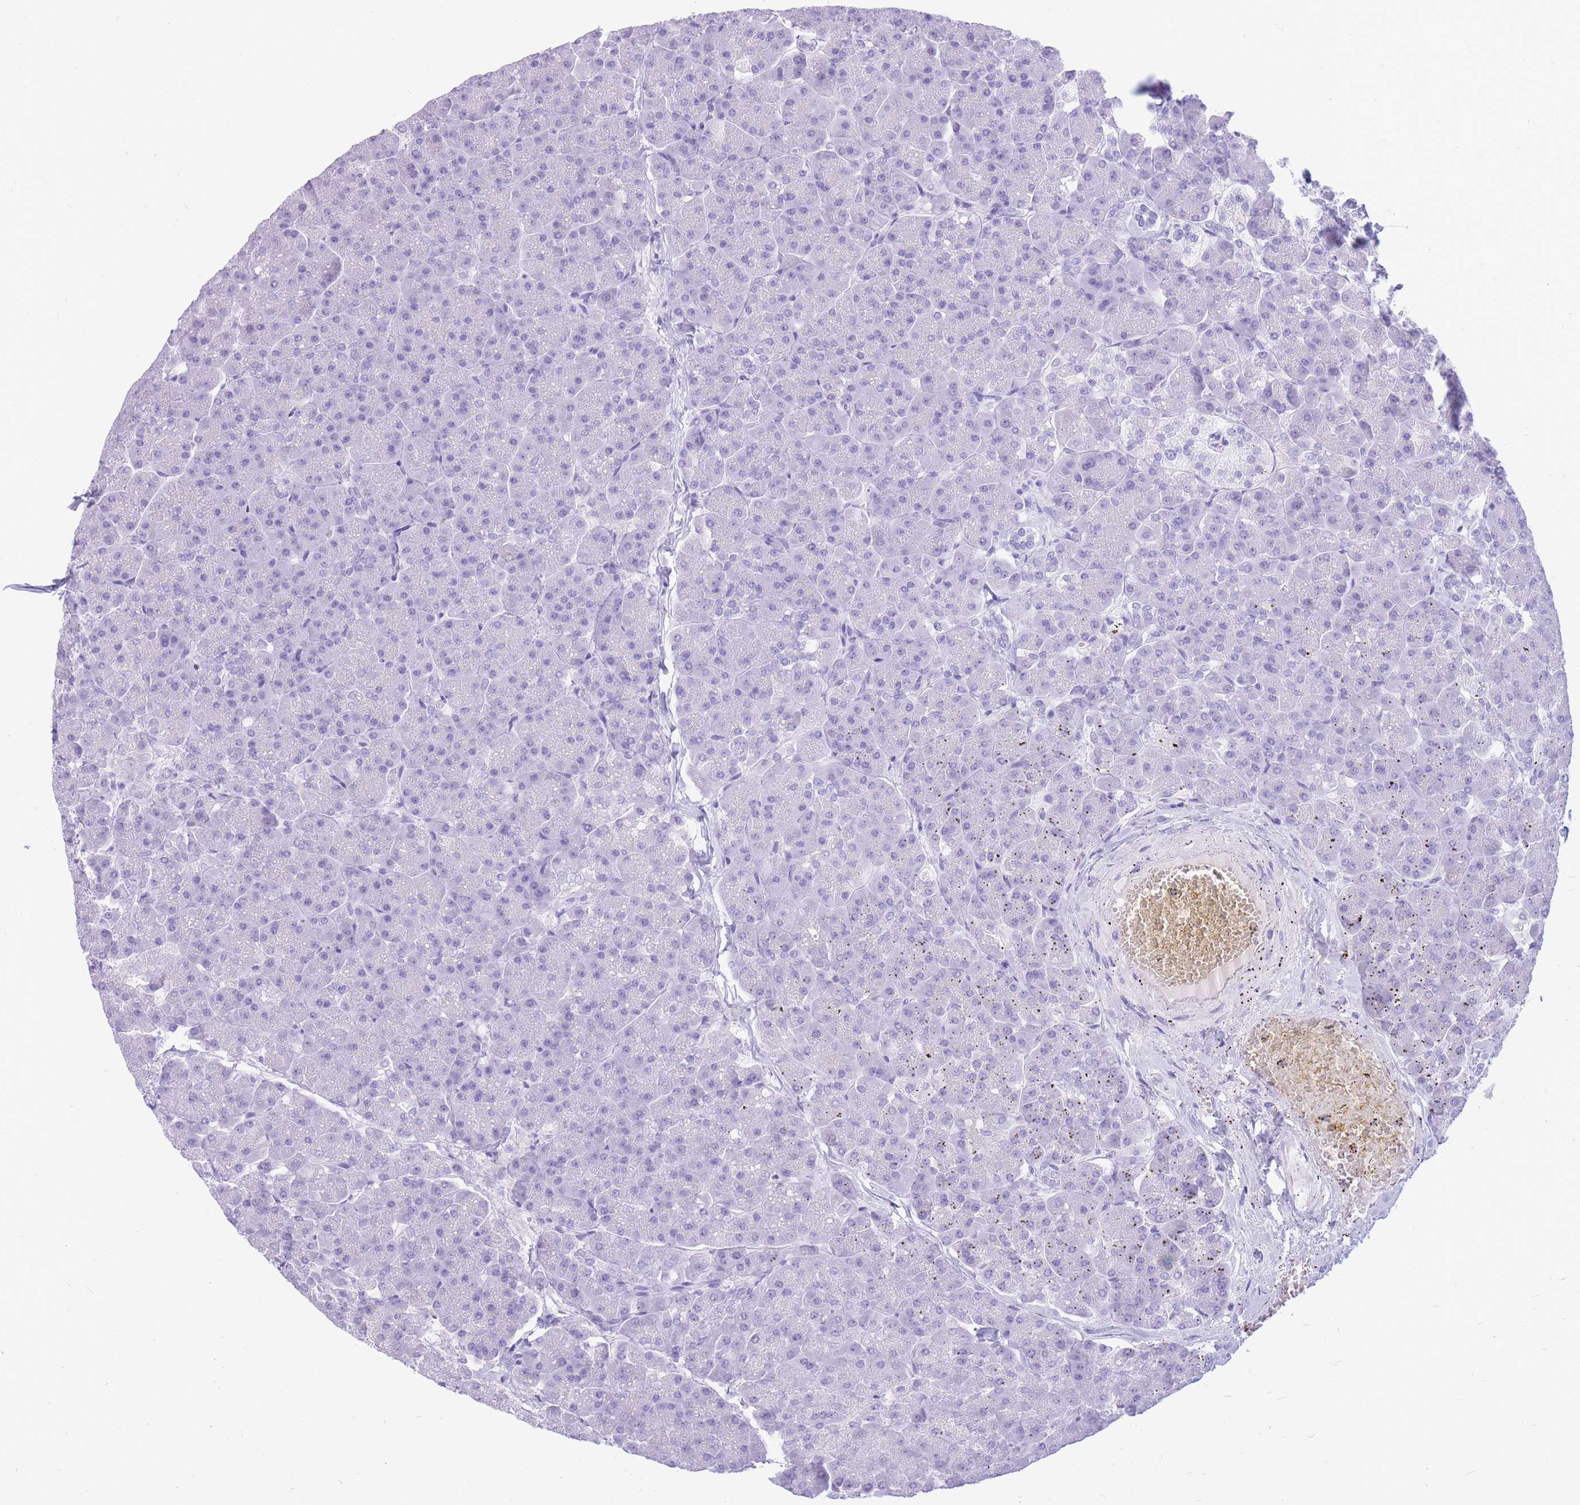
{"staining": {"intensity": "negative", "quantity": "none", "location": "none"}, "tissue": "pancreas", "cell_type": "Exocrine glandular cells", "image_type": "normal", "snomed": [{"axis": "morphology", "description": "Normal tissue, NOS"}, {"axis": "topography", "description": "Pancreas"}, {"axis": "topography", "description": "Peripheral nerve tissue"}], "caption": "This is a histopathology image of immunohistochemistry (IHC) staining of unremarkable pancreas, which shows no expression in exocrine glandular cells.", "gene": "ZFP62", "patient": {"sex": "male", "age": 54}}